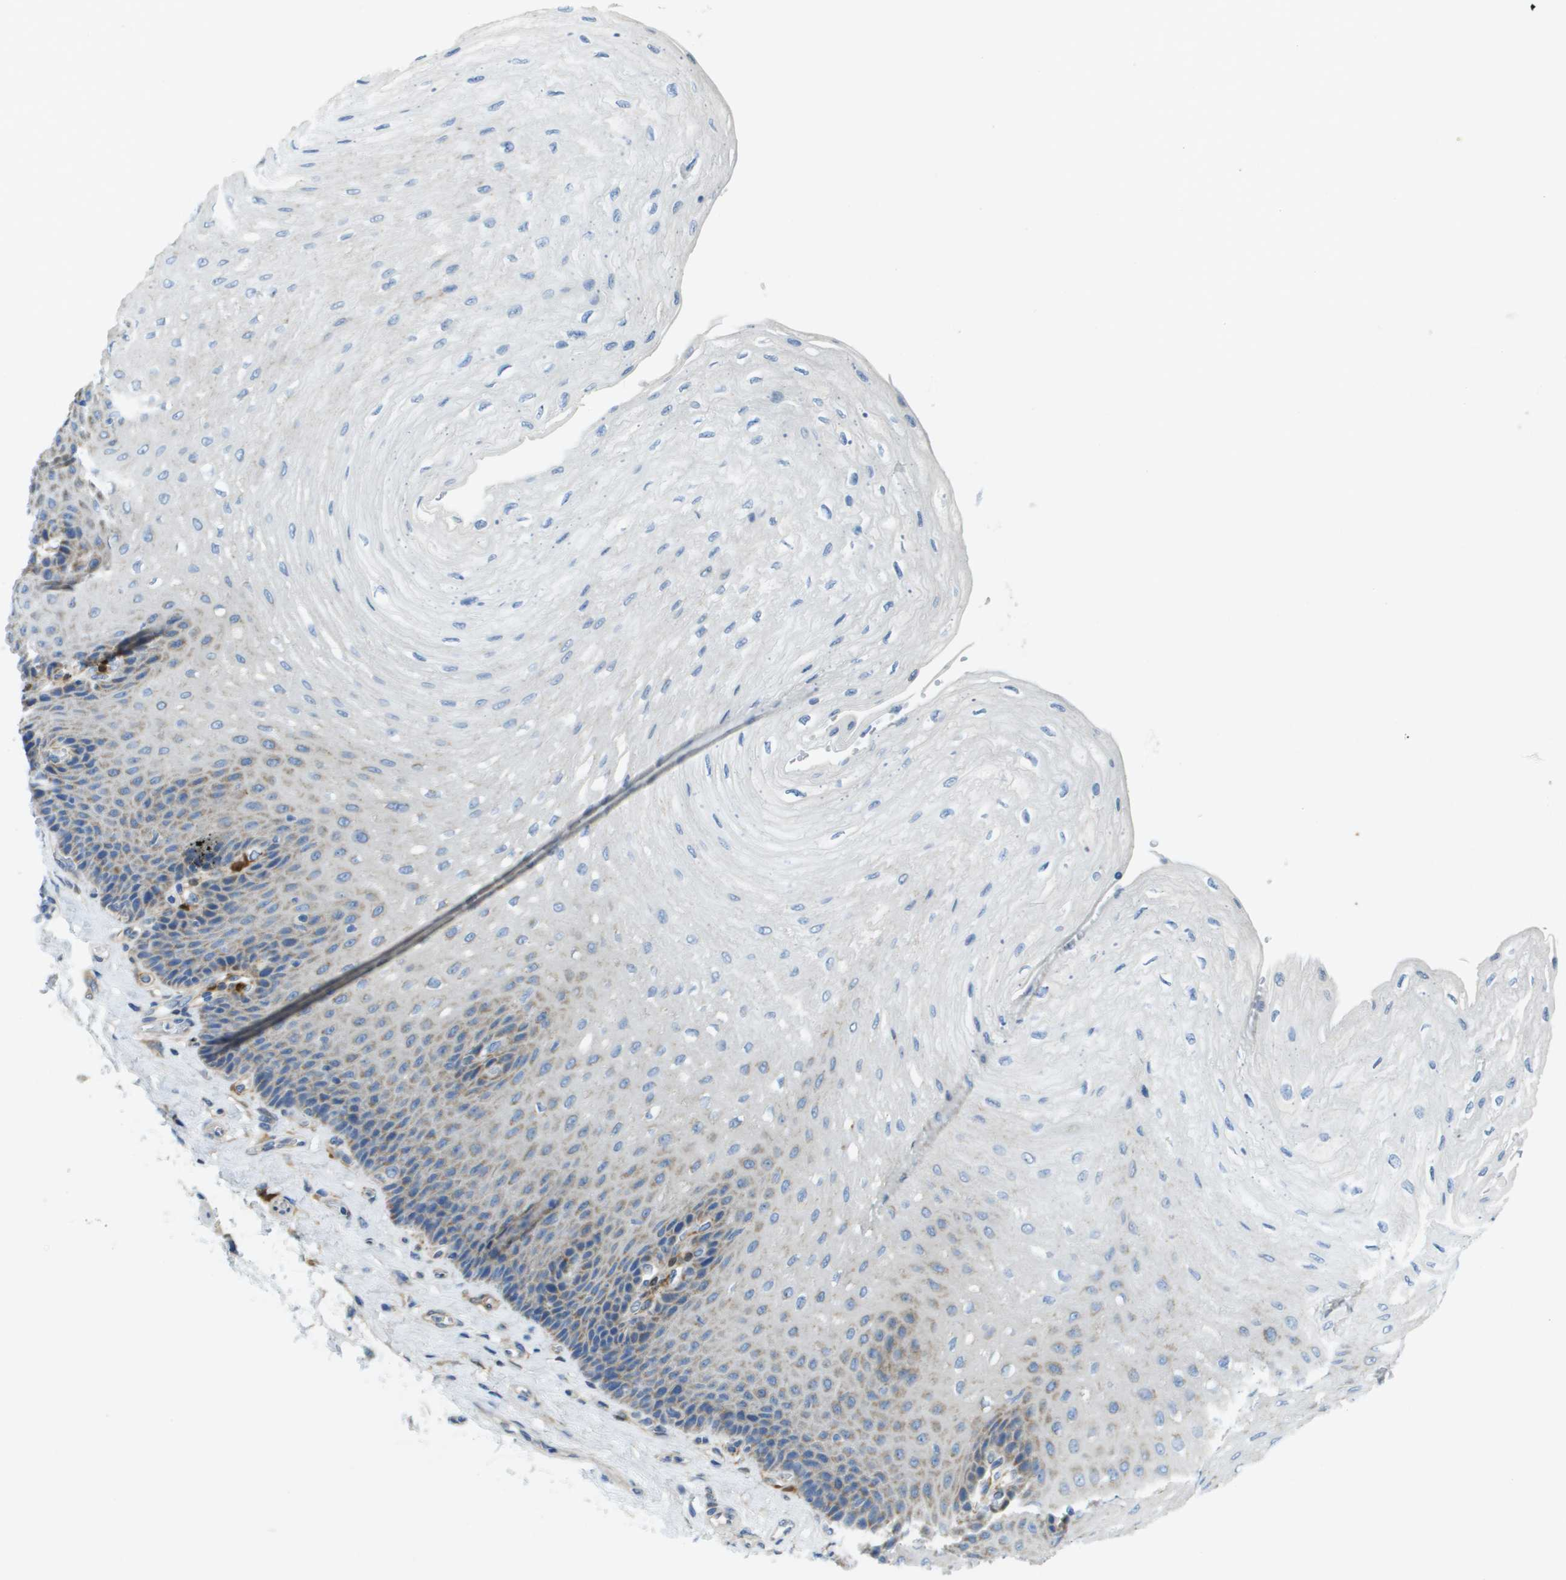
{"staining": {"intensity": "moderate", "quantity": "<25%", "location": "cytoplasmic/membranous"}, "tissue": "esophagus", "cell_type": "Squamous epithelial cells", "image_type": "normal", "snomed": [{"axis": "morphology", "description": "Normal tissue, NOS"}, {"axis": "topography", "description": "Esophagus"}], "caption": "An image of esophagus stained for a protein shows moderate cytoplasmic/membranous brown staining in squamous epithelial cells. (DAB = brown stain, brightfield microscopy at high magnification).", "gene": "CYGB", "patient": {"sex": "female", "age": 72}}